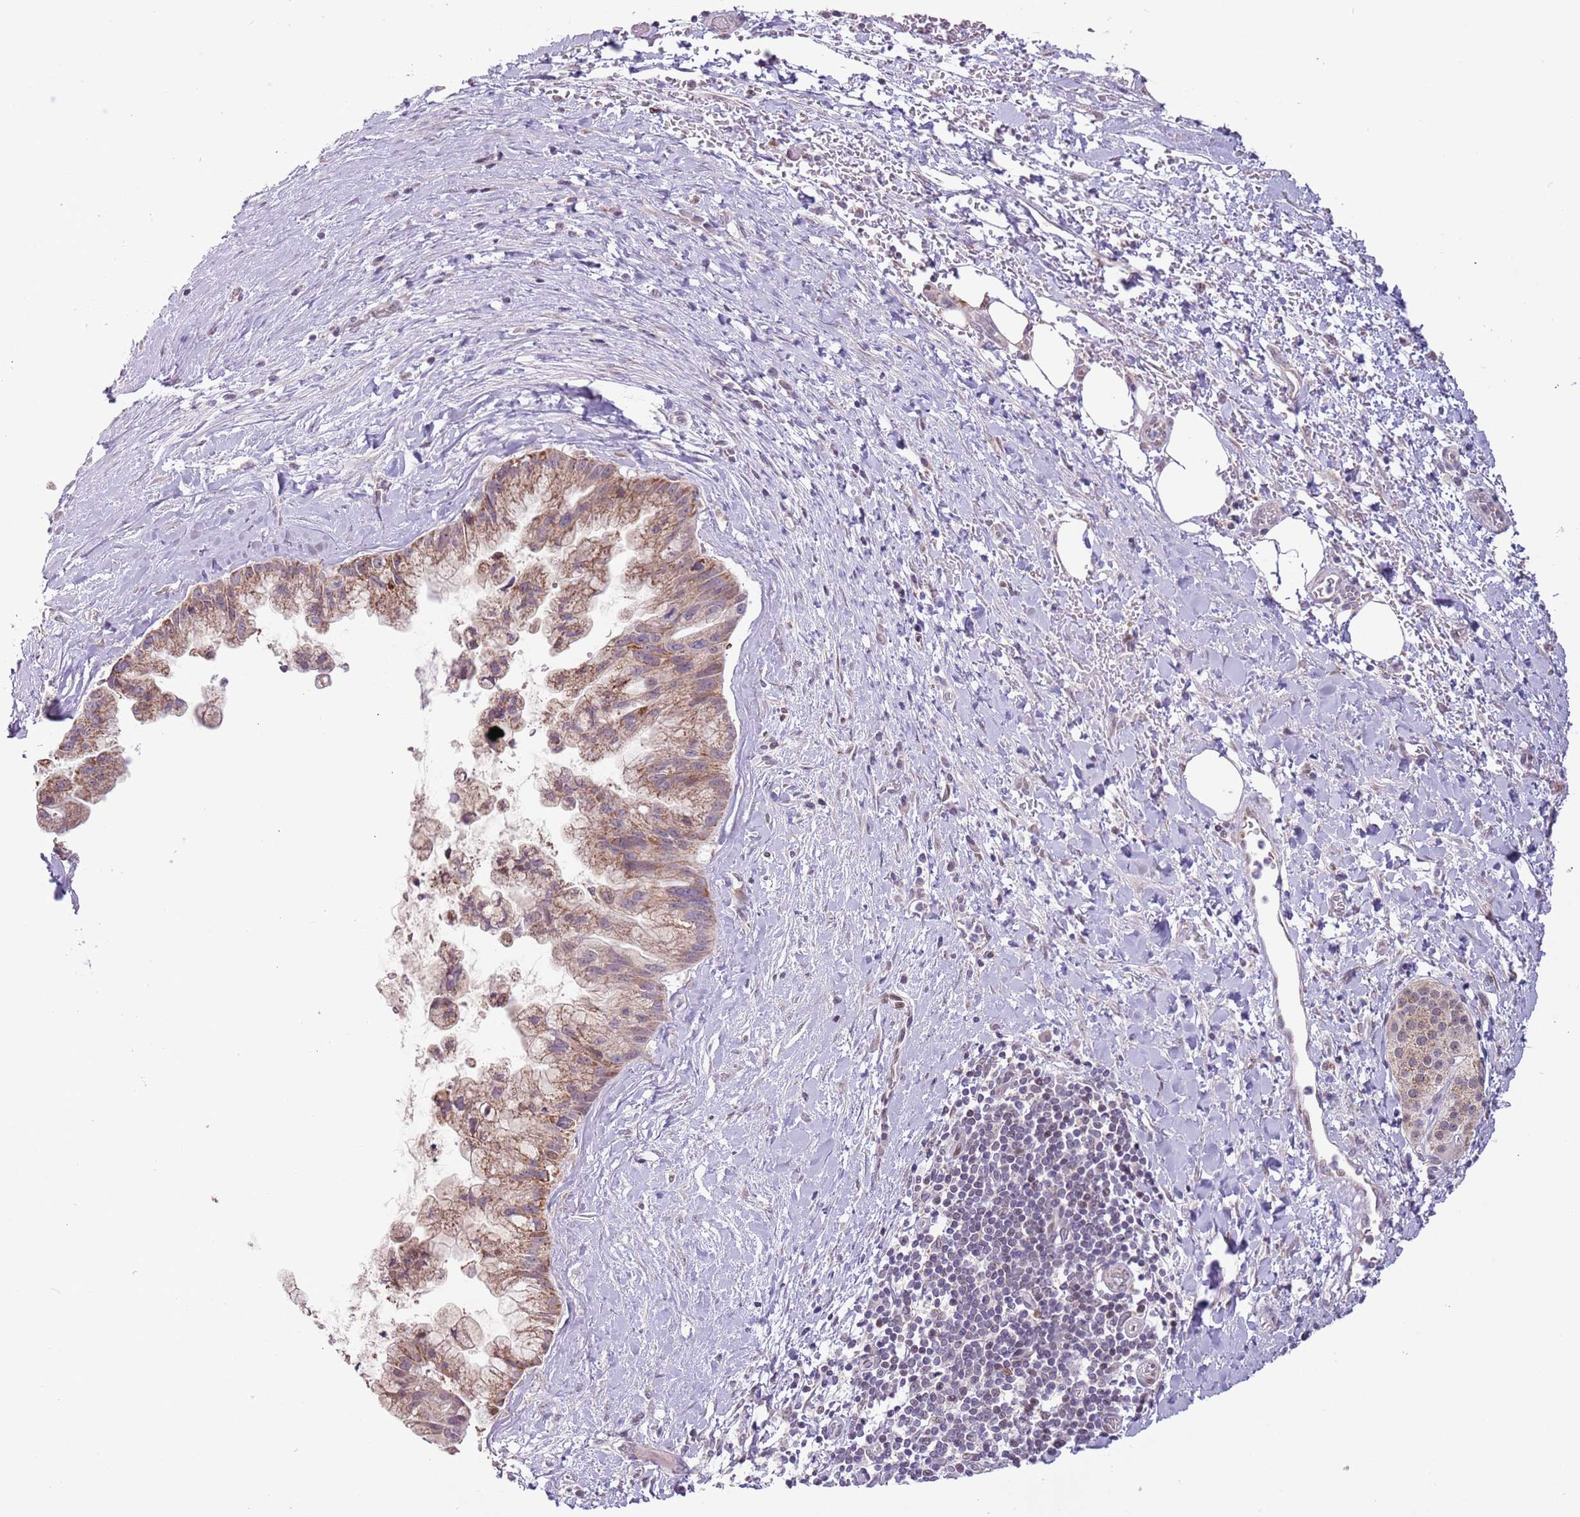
{"staining": {"intensity": "moderate", "quantity": "25%-75%", "location": "cytoplasmic/membranous"}, "tissue": "pancreatic cancer", "cell_type": "Tumor cells", "image_type": "cancer", "snomed": [{"axis": "morphology", "description": "Adenocarcinoma, NOS"}, {"axis": "topography", "description": "Pancreas"}], "caption": "High-magnification brightfield microscopy of pancreatic cancer stained with DAB (3,3'-diaminobenzidine) (brown) and counterstained with hematoxylin (blue). tumor cells exhibit moderate cytoplasmic/membranous expression is seen in about25%-75% of cells. (Brightfield microscopy of DAB IHC at high magnification).", "gene": "MLLT11", "patient": {"sex": "male", "age": 73}}